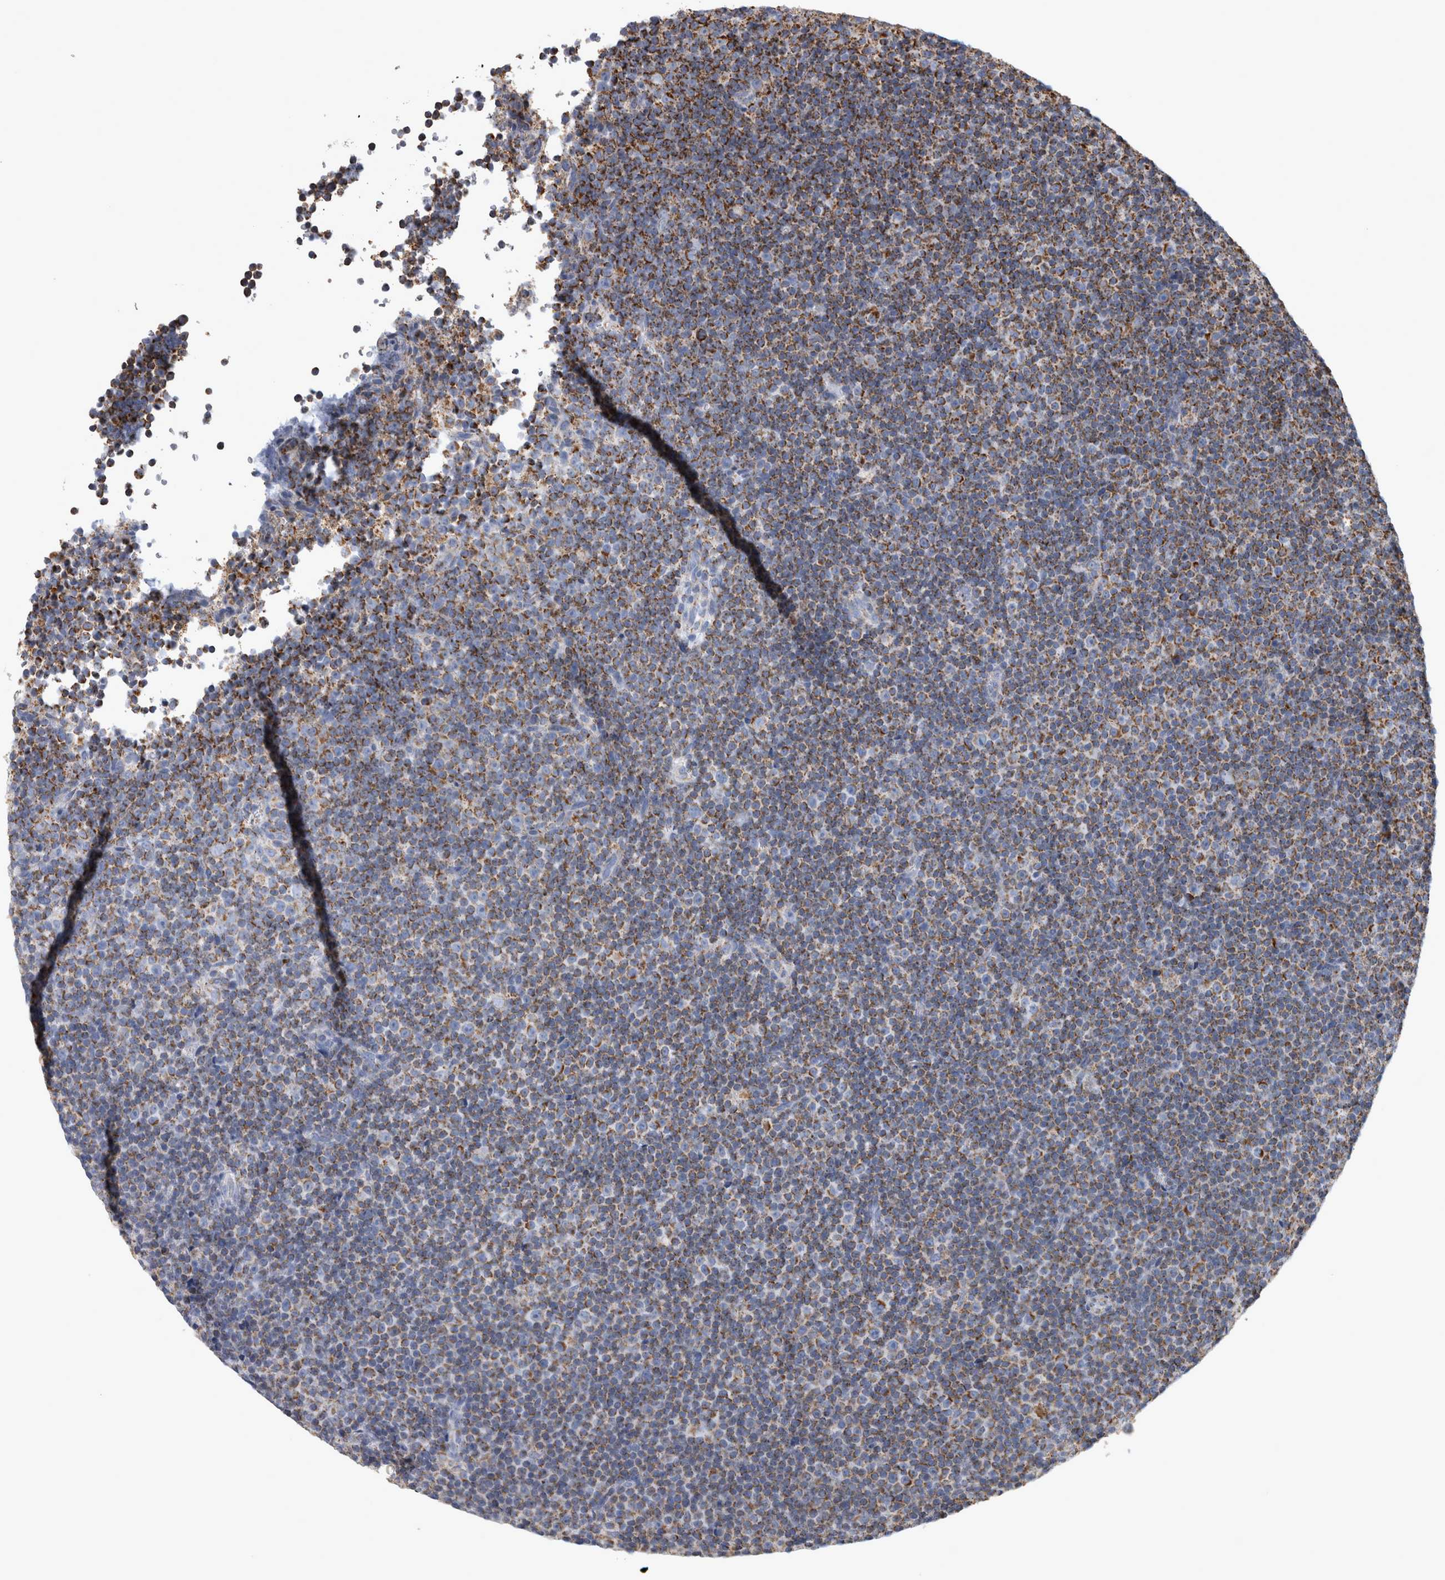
{"staining": {"intensity": "moderate", "quantity": "25%-75%", "location": "cytoplasmic/membranous"}, "tissue": "lymphoma", "cell_type": "Tumor cells", "image_type": "cancer", "snomed": [{"axis": "morphology", "description": "Malignant lymphoma, non-Hodgkin's type, Low grade"}, {"axis": "topography", "description": "Lymph node"}], "caption": "Tumor cells display medium levels of moderate cytoplasmic/membranous positivity in approximately 25%-75% of cells in human lymphoma. (Stains: DAB in brown, nuclei in blue, Microscopy: brightfield microscopy at high magnification).", "gene": "MDH2", "patient": {"sex": "female", "age": 67}}